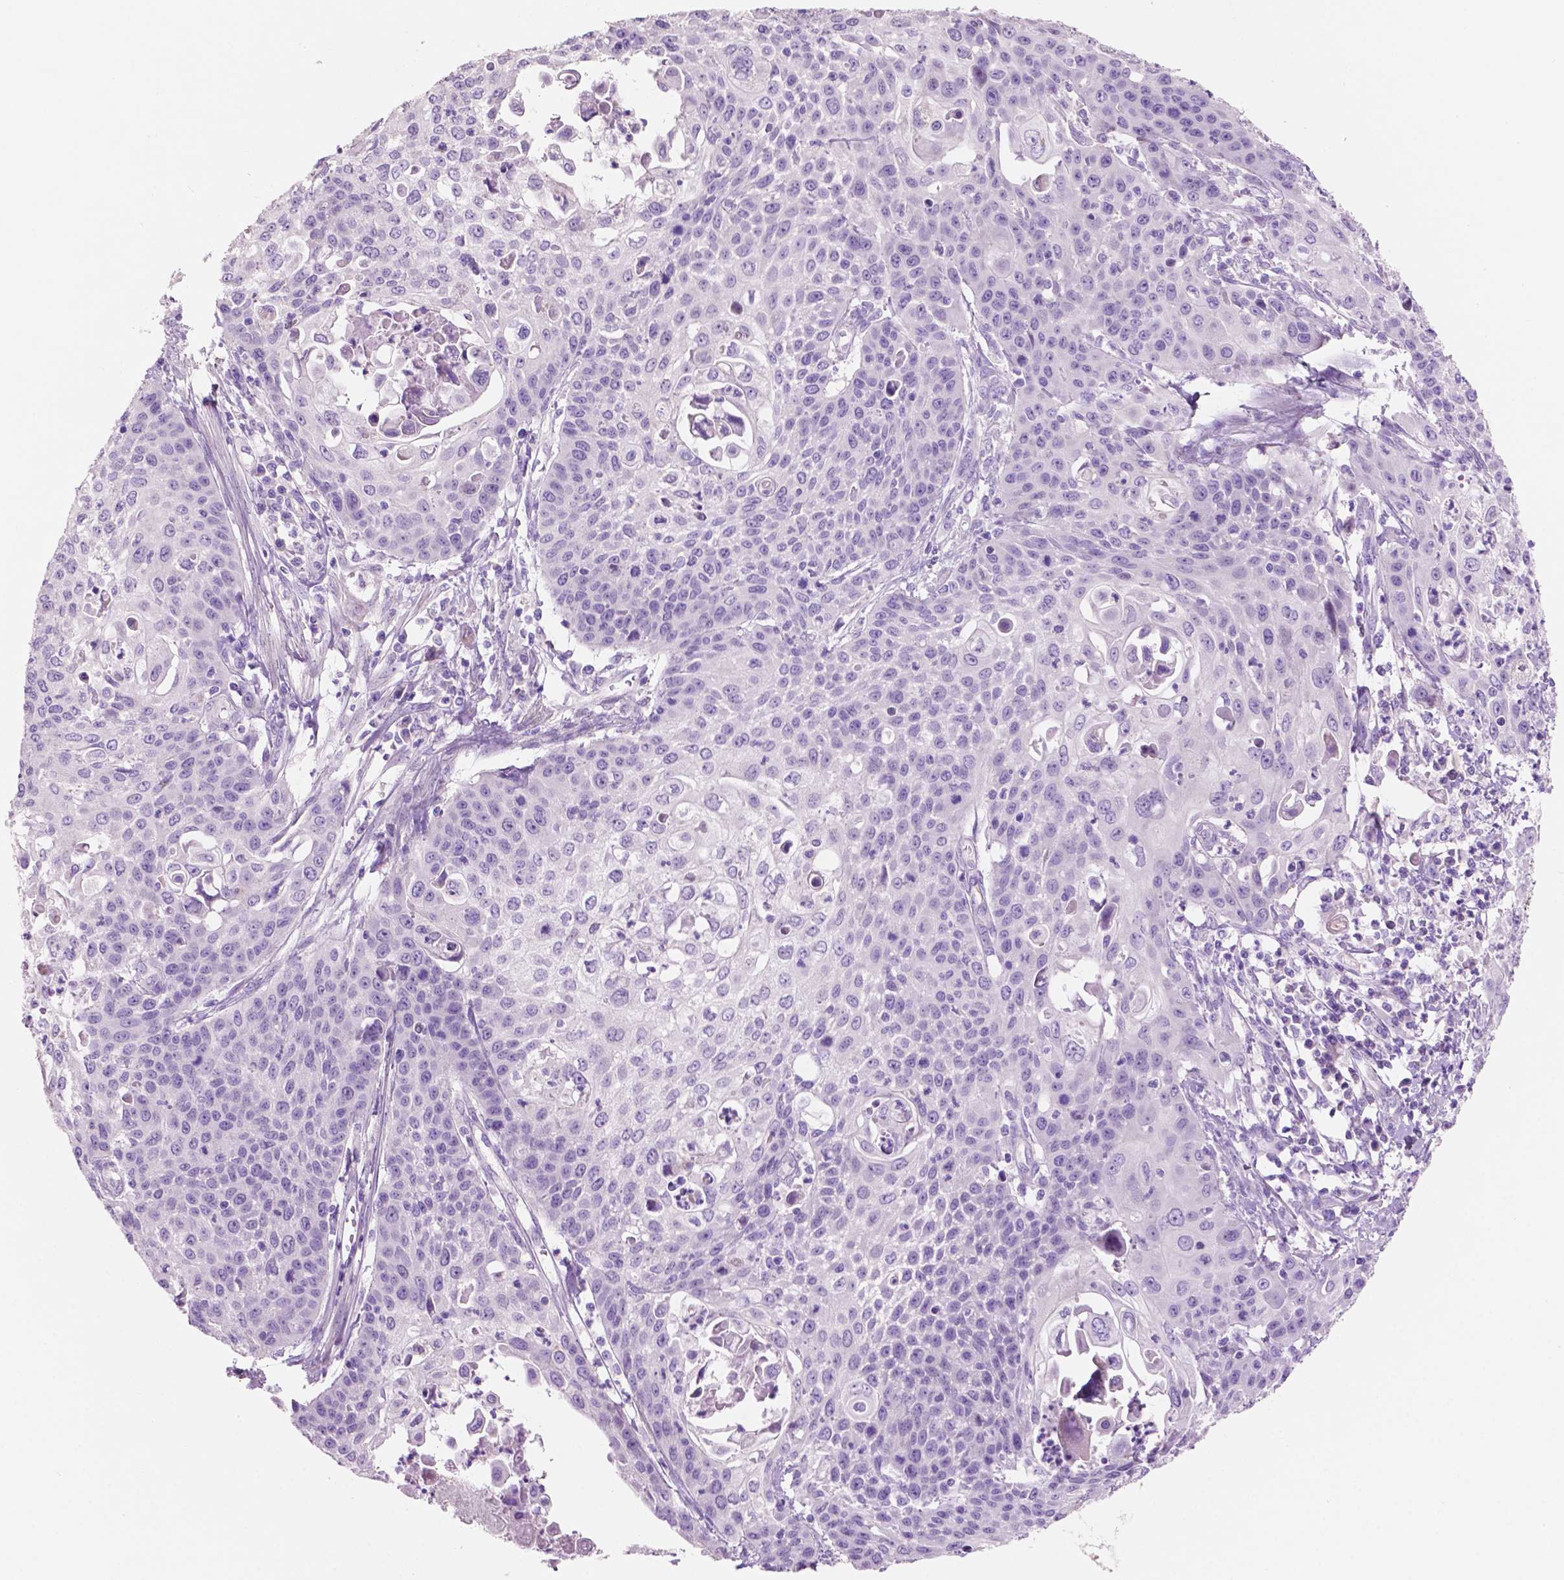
{"staining": {"intensity": "negative", "quantity": "none", "location": "none"}, "tissue": "cervical cancer", "cell_type": "Tumor cells", "image_type": "cancer", "snomed": [{"axis": "morphology", "description": "Squamous cell carcinoma, NOS"}, {"axis": "topography", "description": "Cervix"}], "caption": "Tumor cells show no significant protein expression in cervical squamous cell carcinoma.", "gene": "CLDN17", "patient": {"sex": "female", "age": 65}}